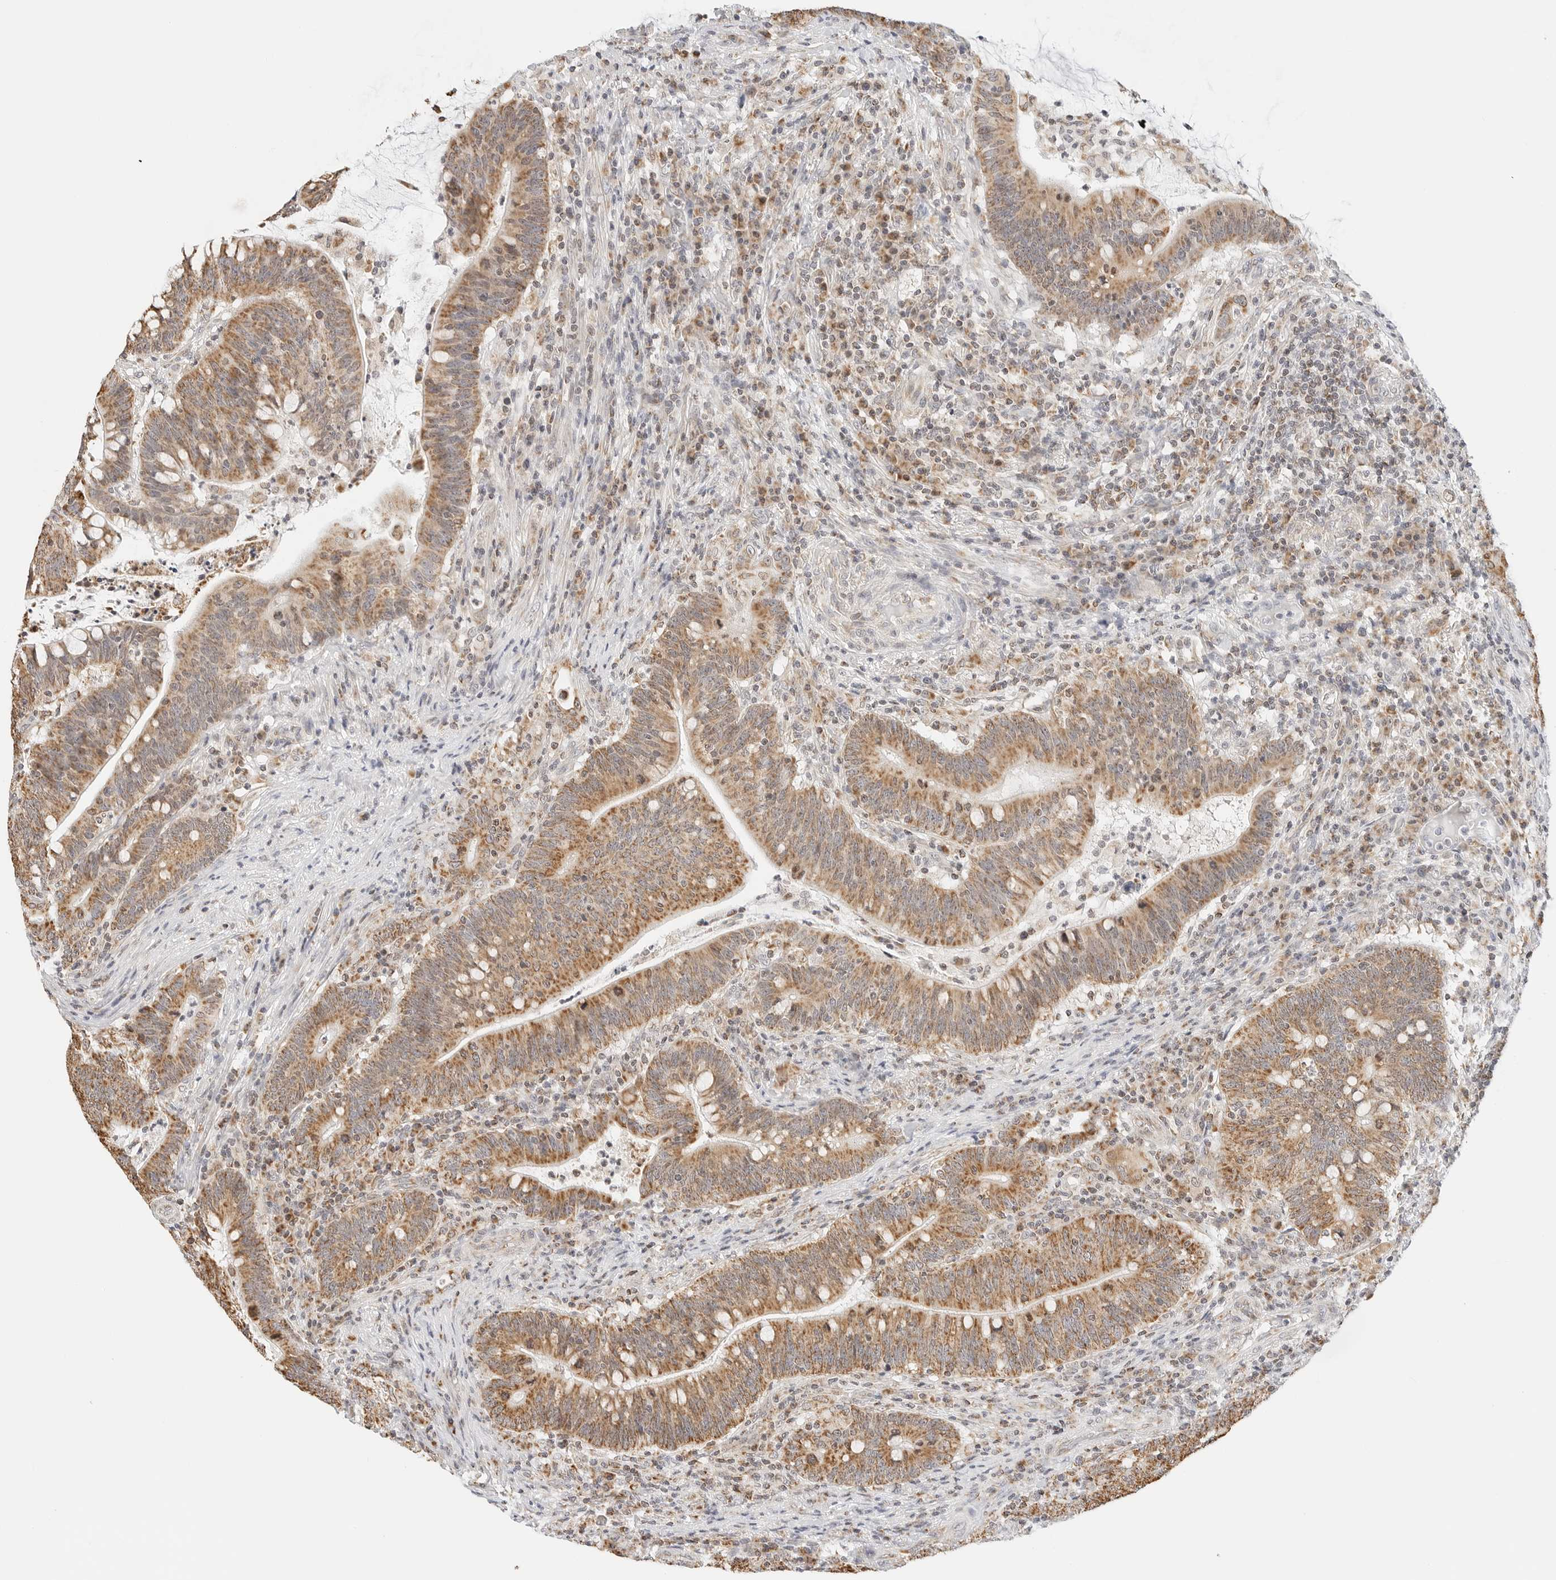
{"staining": {"intensity": "moderate", "quantity": ">75%", "location": "cytoplasmic/membranous"}, "tissue": "colorectal cancer", "cell_type": "Tumor cells", "image_type": "cancer", "snomed": [{"axis": "morphology", "description": "Adenocarcinoma, NOS"}, {"axis": "topography", "description": "Colon"}], "caption": "High-power microscopy captured an immunohistochemistry photomicrograph of colorectal cancer (adenocarcinoma), revealing moderate cytoplasmic/membranous staining in approximately >75% of tumor cells. (Stains: DAB (3,3'-diaminobenzidine) in brown, nuclei in blue, Microscopy: brightfield microscopy at high magnification).", "gene": "ATL1", "patient": {"sex": "female", "age": 66}}